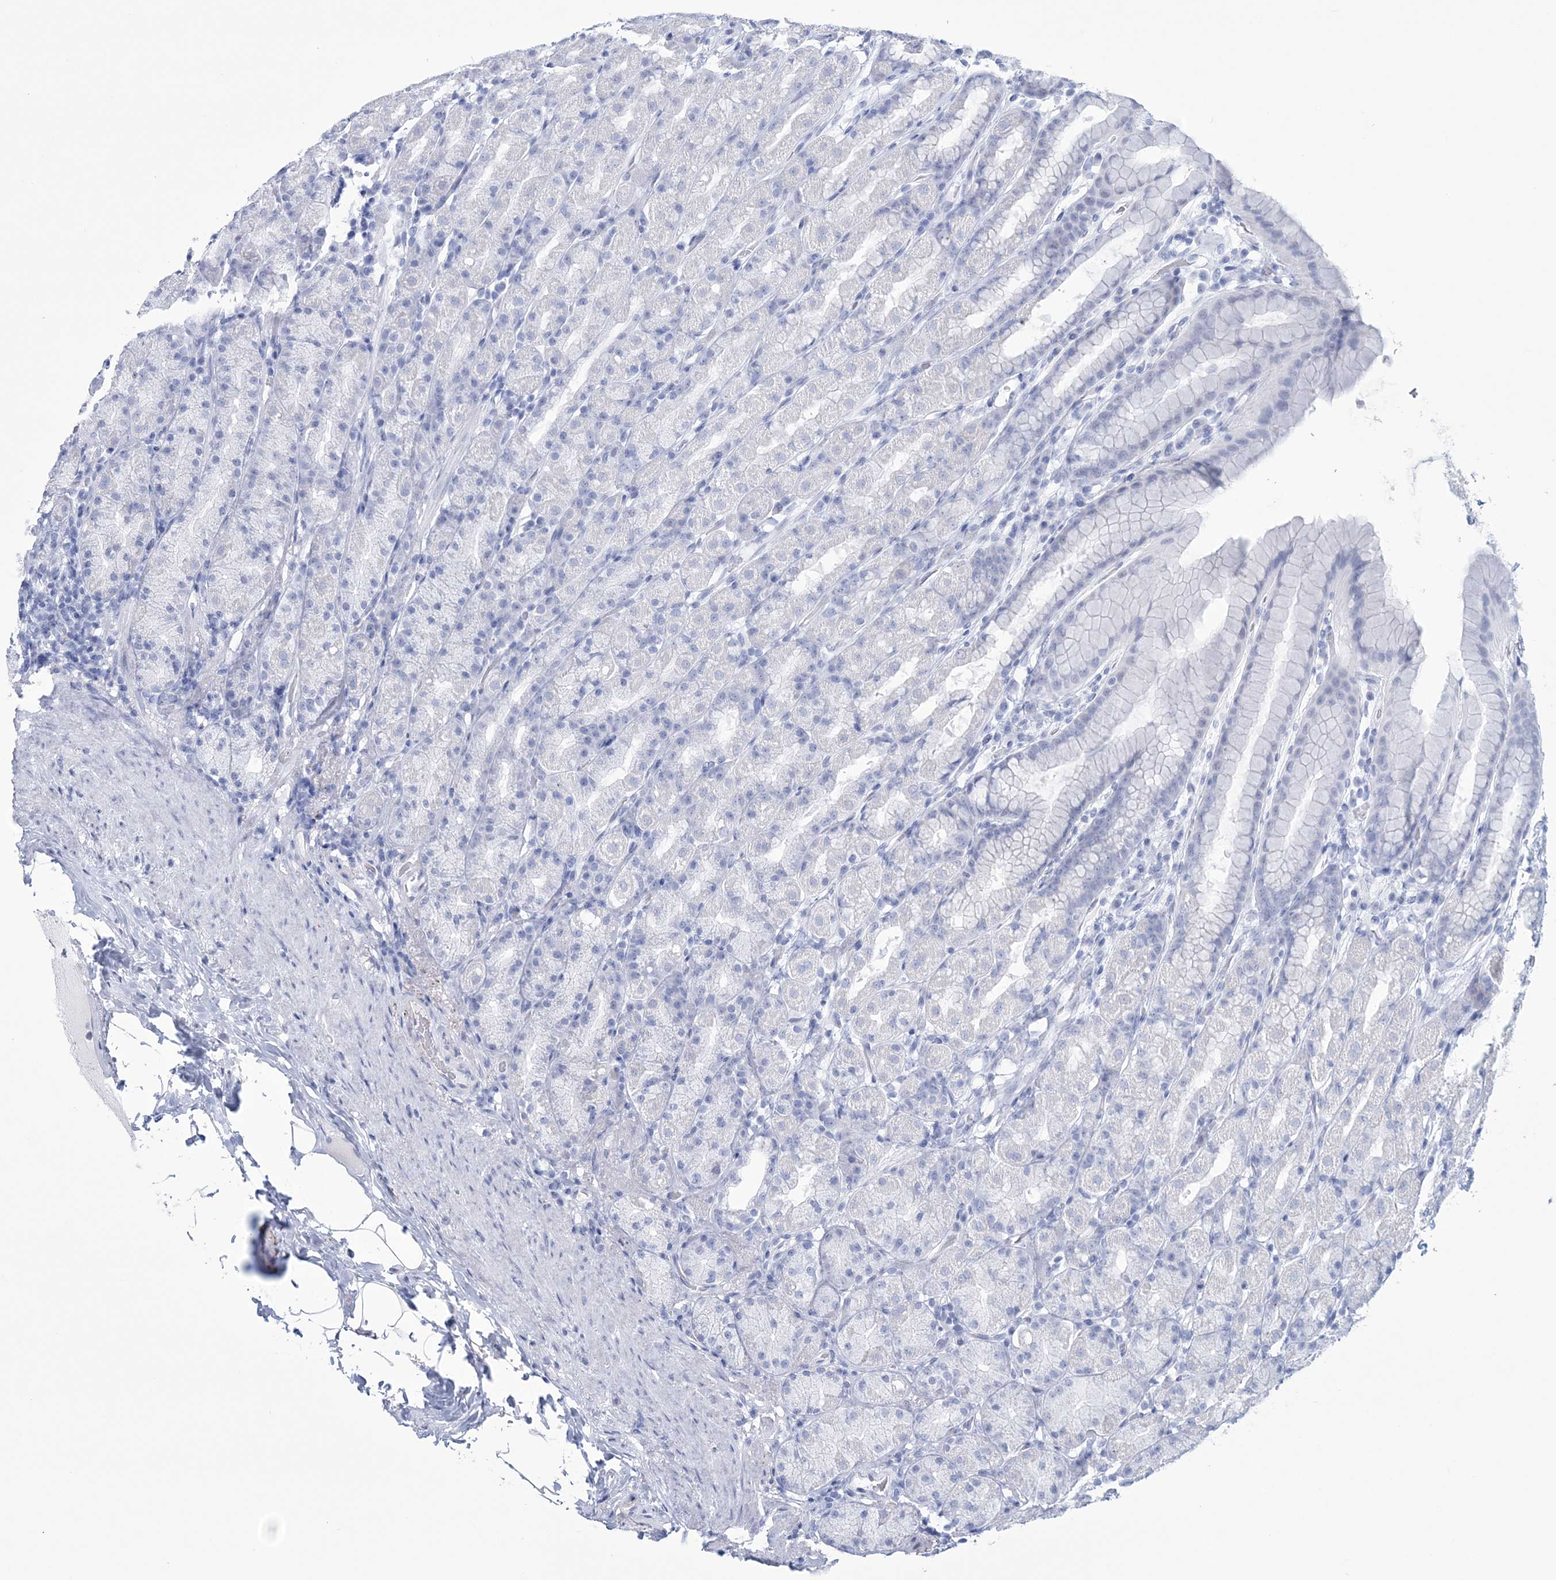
{"staining": {"intensity": "negative", "quantity": "none", "location": "none"}, "tissue": "stomach", "cell_type": "Glandular cells", "image_type": "normal", "snomed": [{"axis": "morphology", "description": "Normal tissue, NOS"}, {"axis": "topography", "description": "Stomach, upper"}], "caption": "A high-resolution photomicrograph shows immunohistochemistry staining of benign stomach, which reveals no significant positivity in glandular cells.", "gene": "DPCD", "patient": {"sex": "male", "age": 68}}